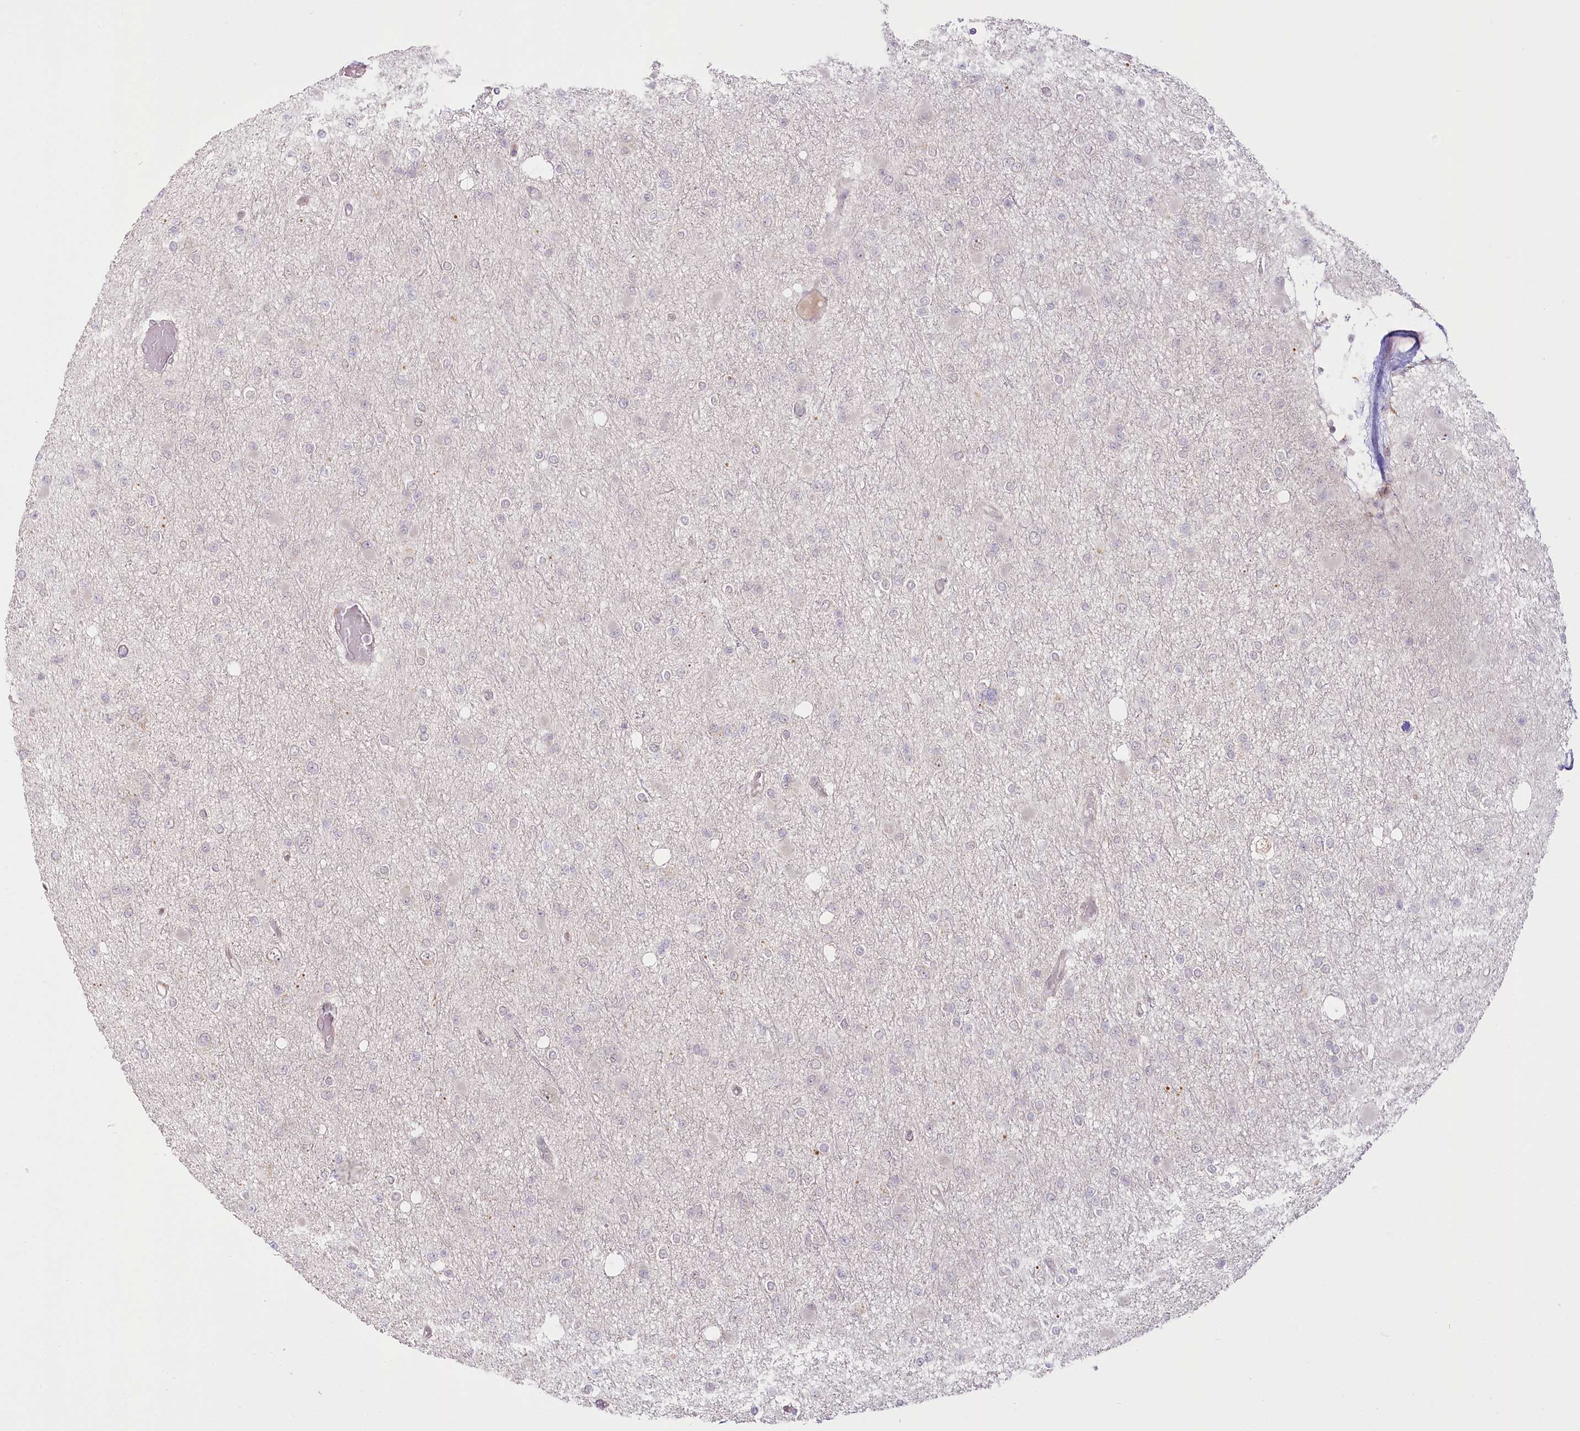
{"staining": {"intensity": "negative", "quantity": "none", "location": "none"}, "tissue": "glioma", "cell_type": "Tumor cells", "image_type": "cancer", "snomed": [{"axis": "morphology", "description": "Glioma, malignant, Low grade"}, {"axis": "topography", "description": "Brain"}], "caption": "Tumor cells show no significant expression in malignant glioma (low-grade).", "gene": "R3HDM2", "patient": {"sex": "female", "age": 22}}